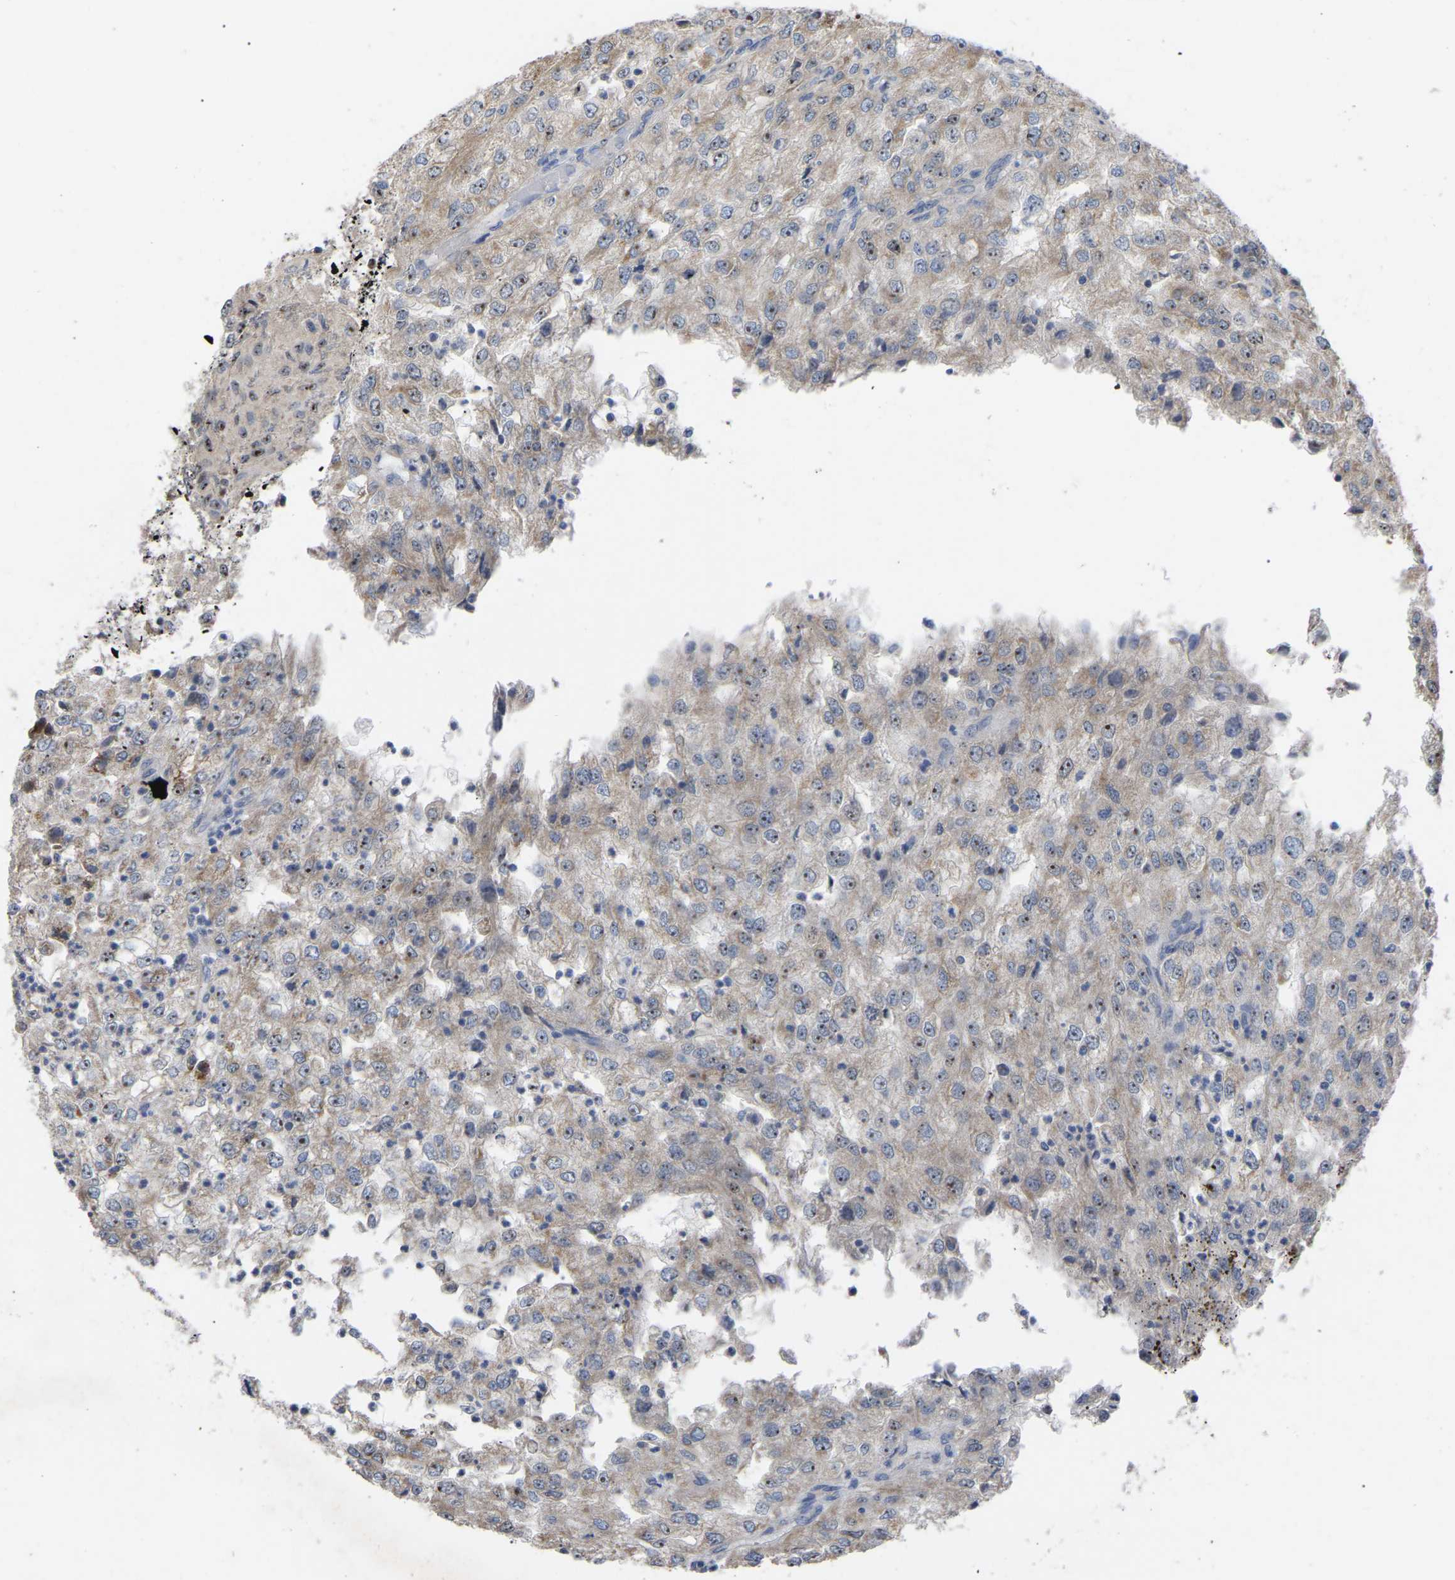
{"staining": {"intensity": "moderate", "quantity": ">75%", "location": "cytoplasmic/membranous,nuclear"}, "tissue": "renal cancer", "cell_type": "Tumor cells", "image_type": "cancer", "snomed": [{"axis": "morphology", "description": "Adenocarcinoma, NOS"}, {"axis": "topography", "description": "Kidney"}], "caption": "Moderate cytoplasmic/membranous and nuclear protein staining is present in about >75% of tumor cells in renal adenocarcinoma.", "gene": "NOP53", "patient": {"sex": "female", "age": 54}}